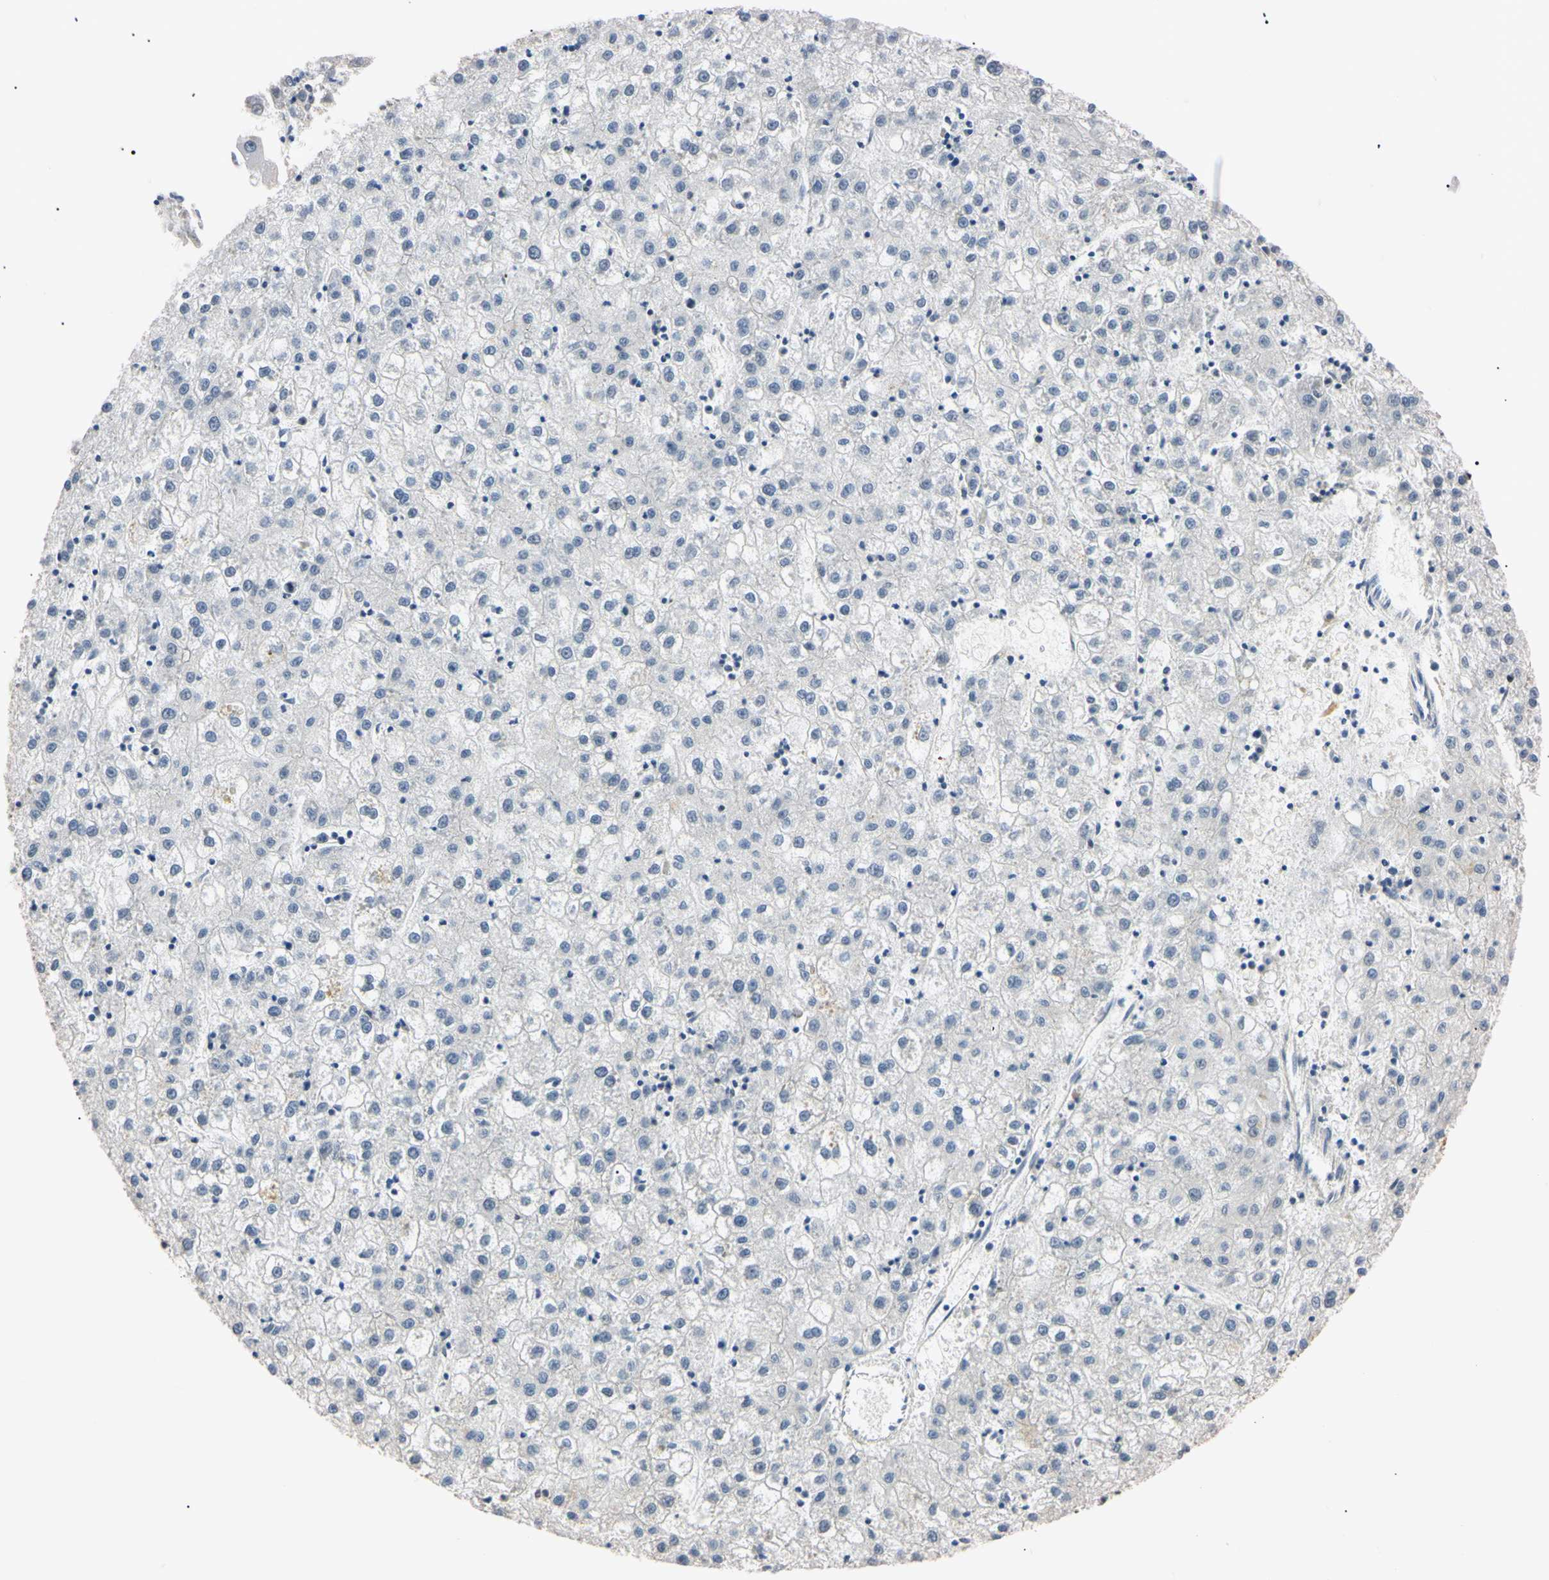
{"staining": {"intensity": "negative", "quantity": "none", "location": "none"}, "tissue": "liver cancer", "cell_type": "Tumor cells", "image_type": "cancer", "snomed": [{"axis": "morphology", "description": "Carcinoma, Hepatocellular, NOS"}, {"axis": "topography", "description": "Liver"}], "caption": "This photomicrograph is of liver hepatocellular carcinoma stained with immunohistochemistry (IHC) to label a protein in brown with the nuclei are counter-stained blue. There is no expression in tumor cells. Nuclei are stained in blue.", "gene": "SMARCA5", "patient": {"sex": "male", "age": 72}}